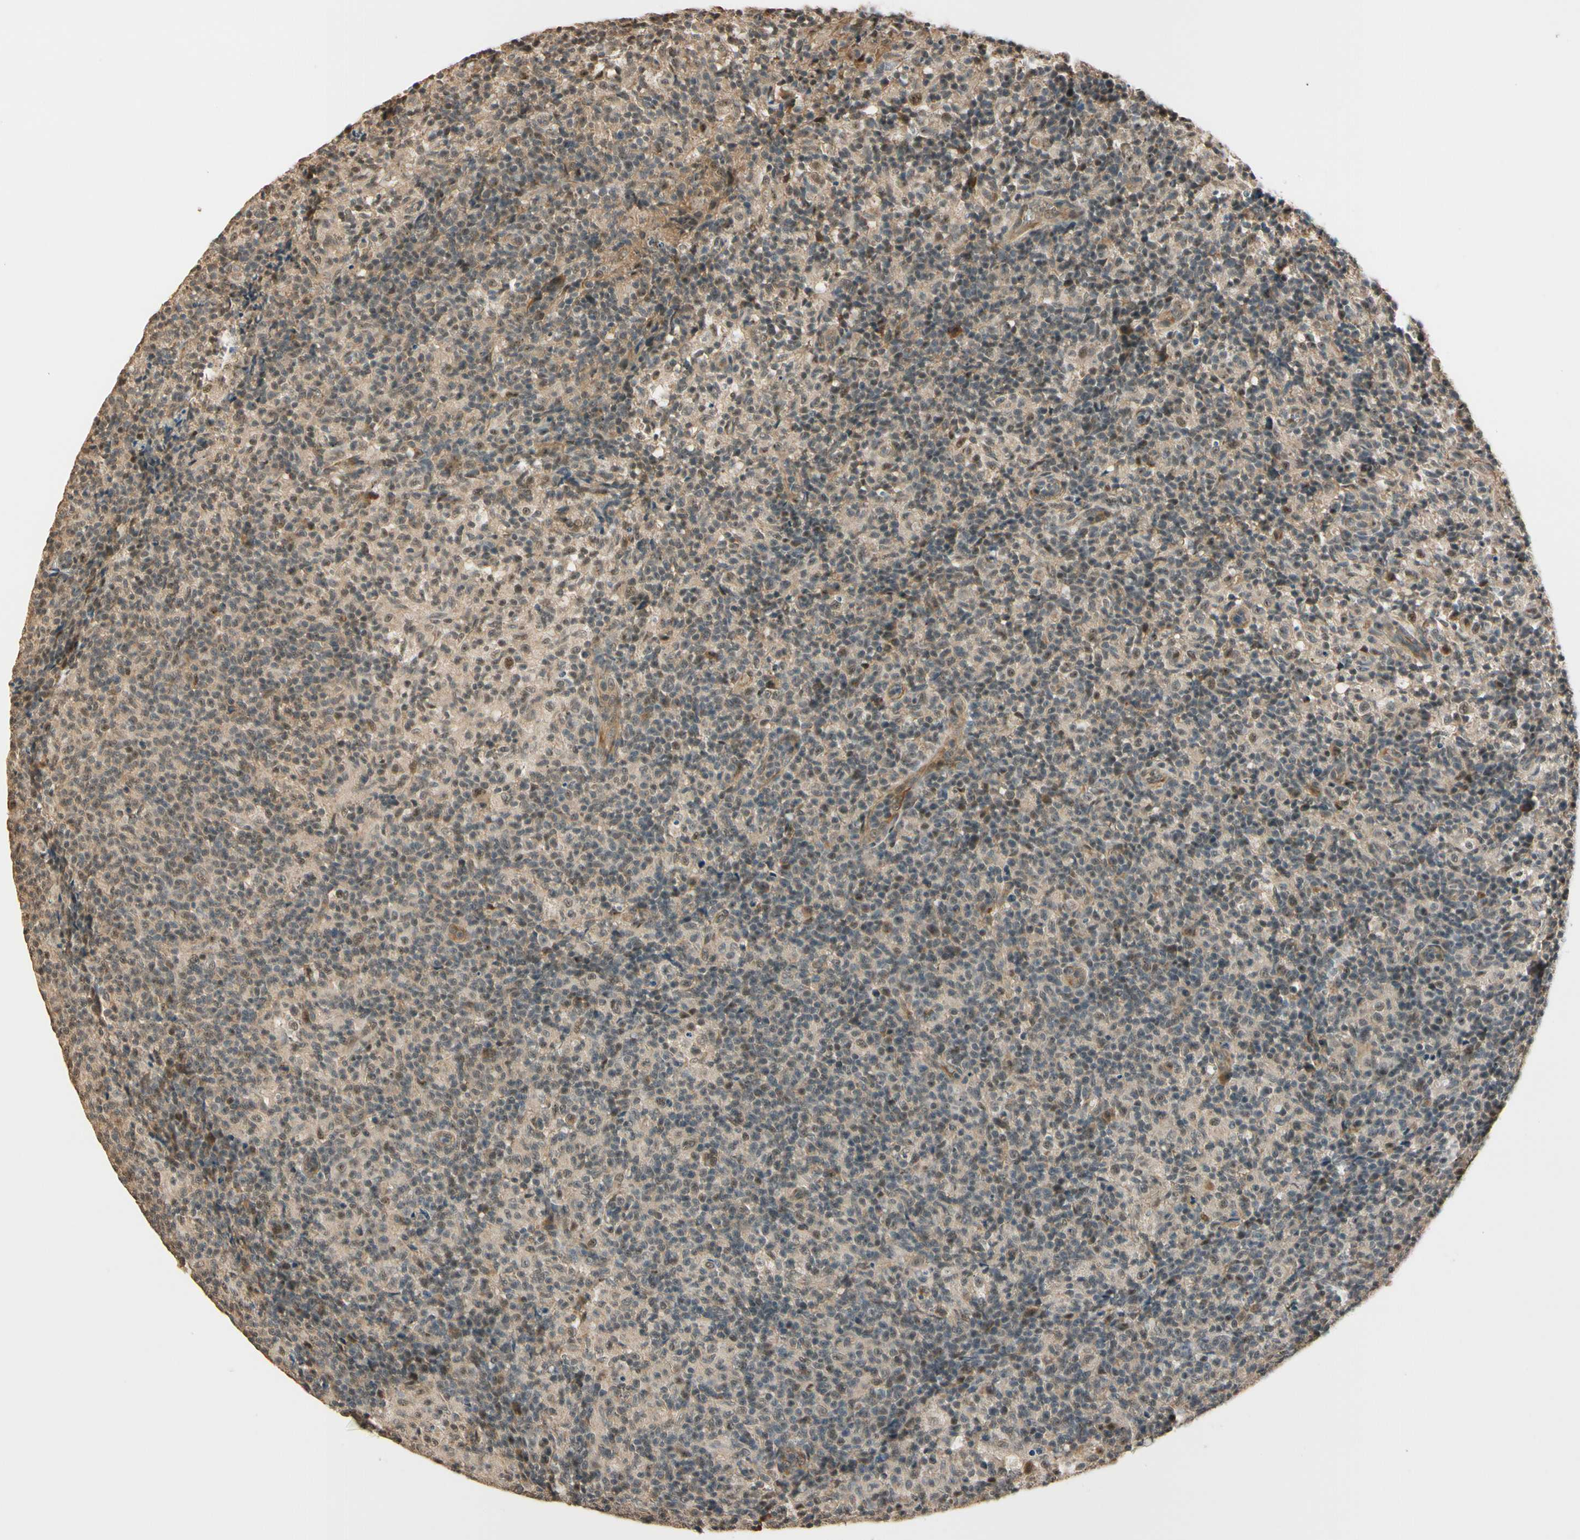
{"staining": {"intensity": "weak", "quantity": ">75%", "location": "cytoplasmic/membranous"}, "tissue": "lymph node", "cell_type": "Germinal center cells", "image_type": "normal", "snomed": [{"axis": "morphology", "description": "Normal tissue, NOS"}, {"axis": "morphology", "description": "Inflammation, NOS"}, {"axis": "topography", "description": "Lymph node"}], "caption": "The micrograph shows a brown stain indicating the presence of a protein in the cytoplasmic/membranous of germinal center cells in lymph node.", "gene": "MCPH1", "patient": {"sex": "male", "age": 55}}